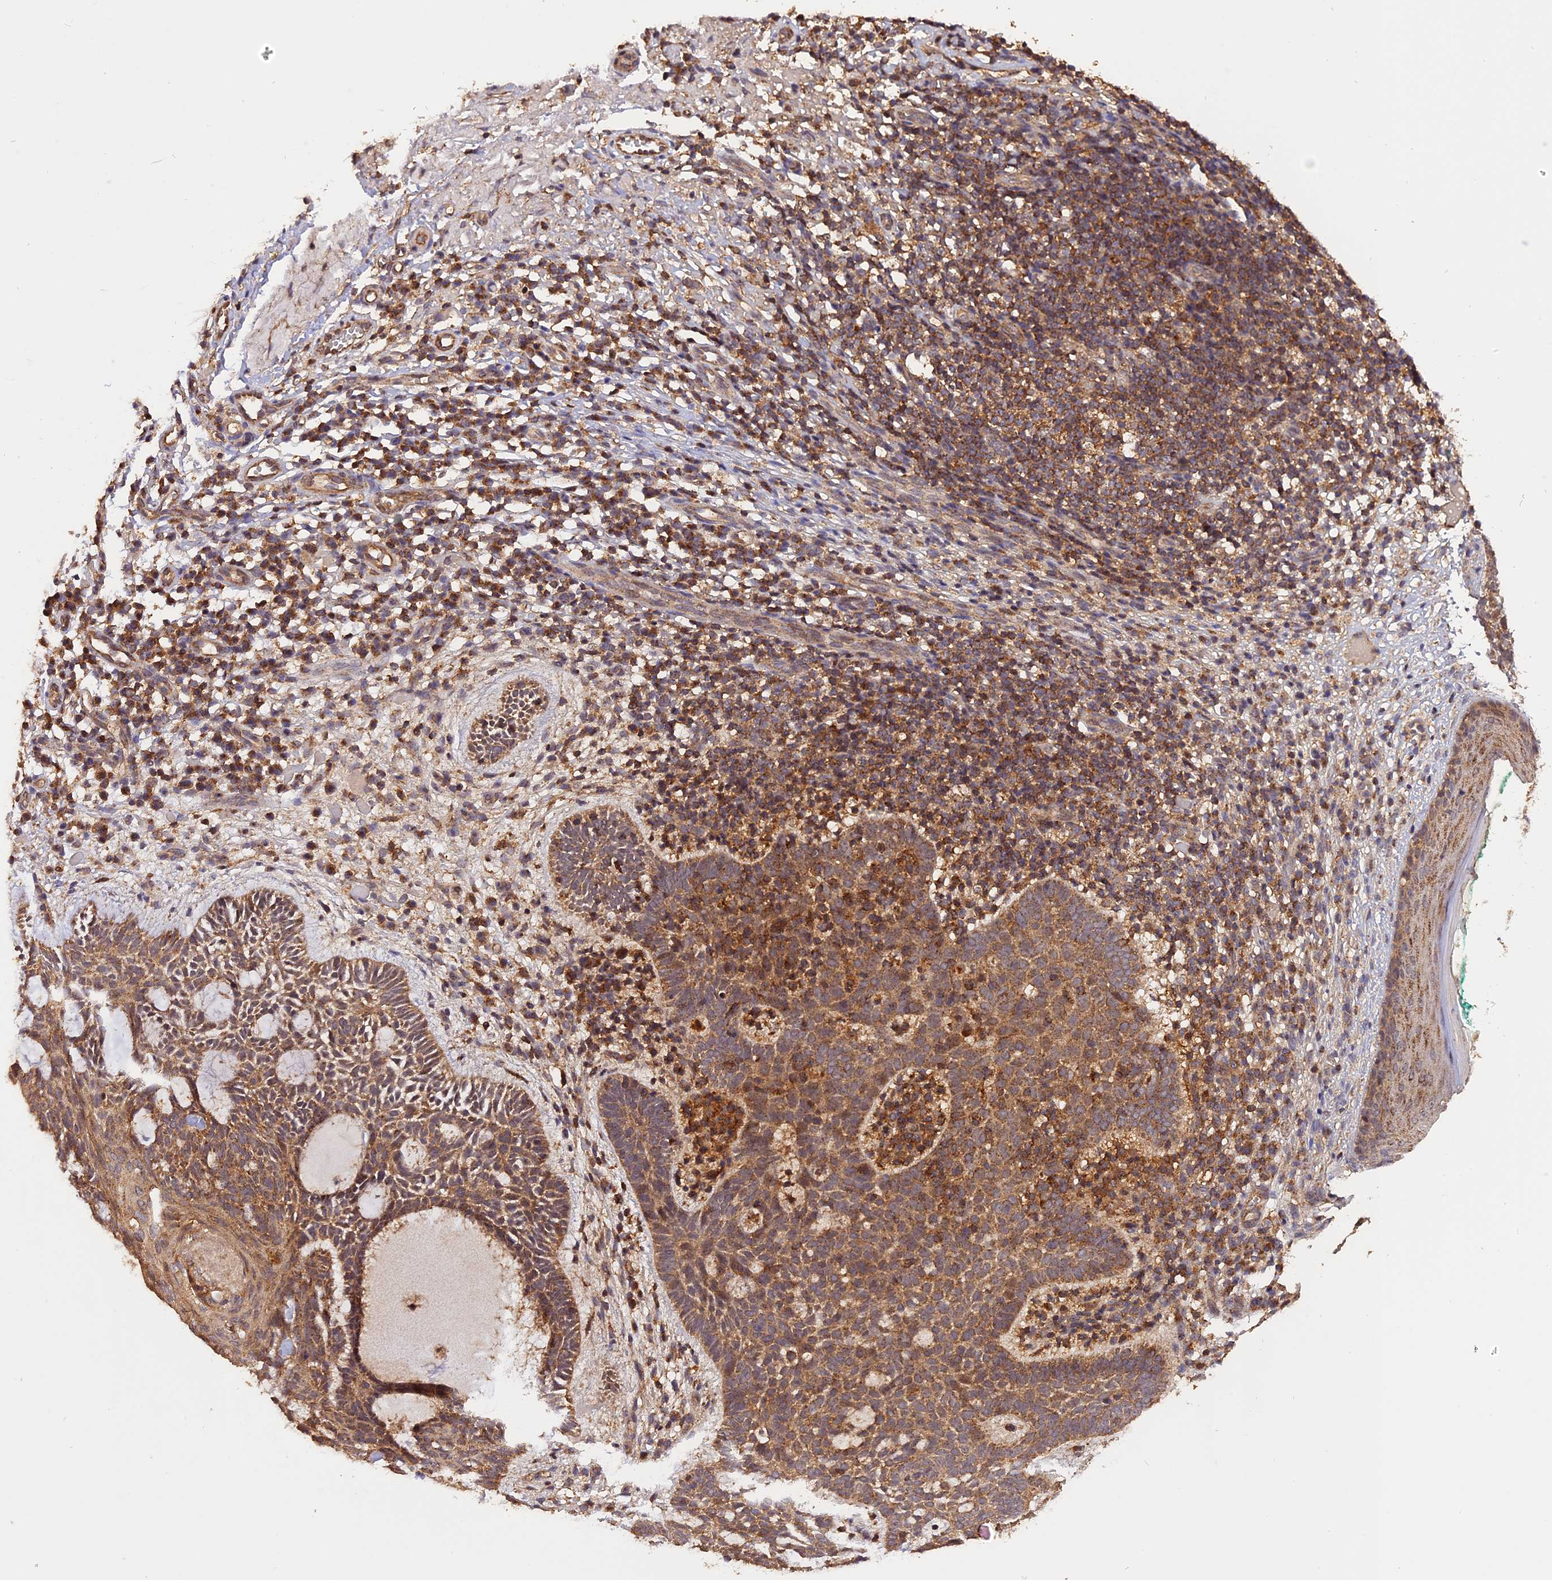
{"staining": {"intensity": "moderate", "quantity": ">75%", "location": "cytoplasmic/membranous"}, "tissue": "skin cancer", "cell_type": "Tumor cells", "image_type": "cancer", "snomed": [{"axis": "morphology", "description": "Basal cell carcinoma"}, {"axis": "topography", "description": "Skin"}], "caption": "Immunohistochemical staining of skin cancer (basal cell carcinoma) exhibits medium levels of moderate cytoplasmic/membranous staining in about >75% of tumor cells.", "gene": "PEX3", "patient": {"sex": "male", "age": 85}}